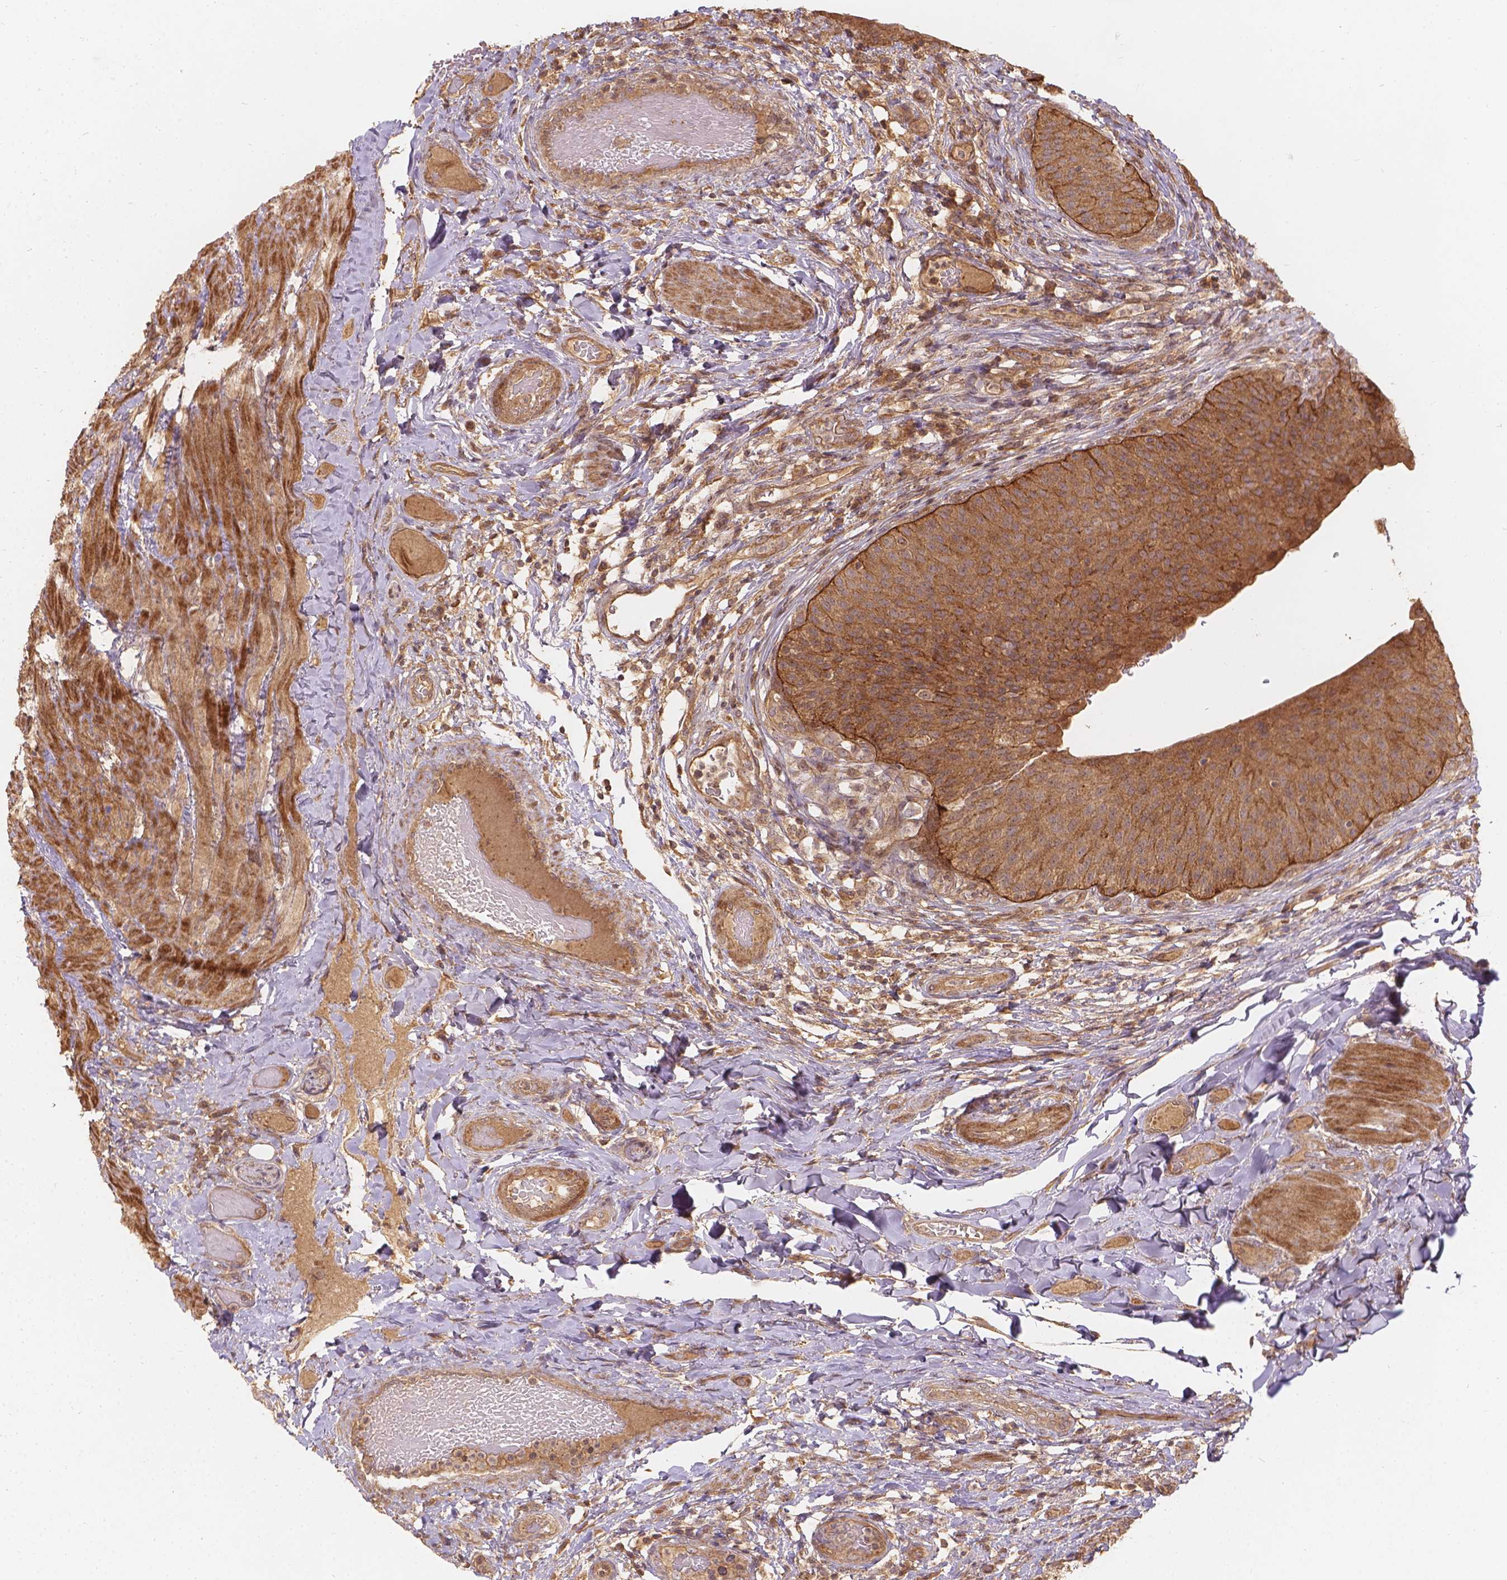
{"staining": {"intensity": "moderate", "quantity": ">75%", "location": "cytoplasmic/membranous"}, "tissue": "urinary bladder", "cell_type": "Urothelial cells", "image_type": "normal", "snomed": [{"axis": "morphology", "description": "Normal tissue, NOS"}, {"axis": "topography", "description": "Urinary bladder"}], "caption": "Urinary bladder stained with DAB (3,3'-diaminobenzidine) immunohistochemistry reveals medium levels of moderate cytoplasmic/membranous staining in about >75% of urothelial cells.", "gene": "XPR1", "patient": {"sex": "male", "age": 66}}